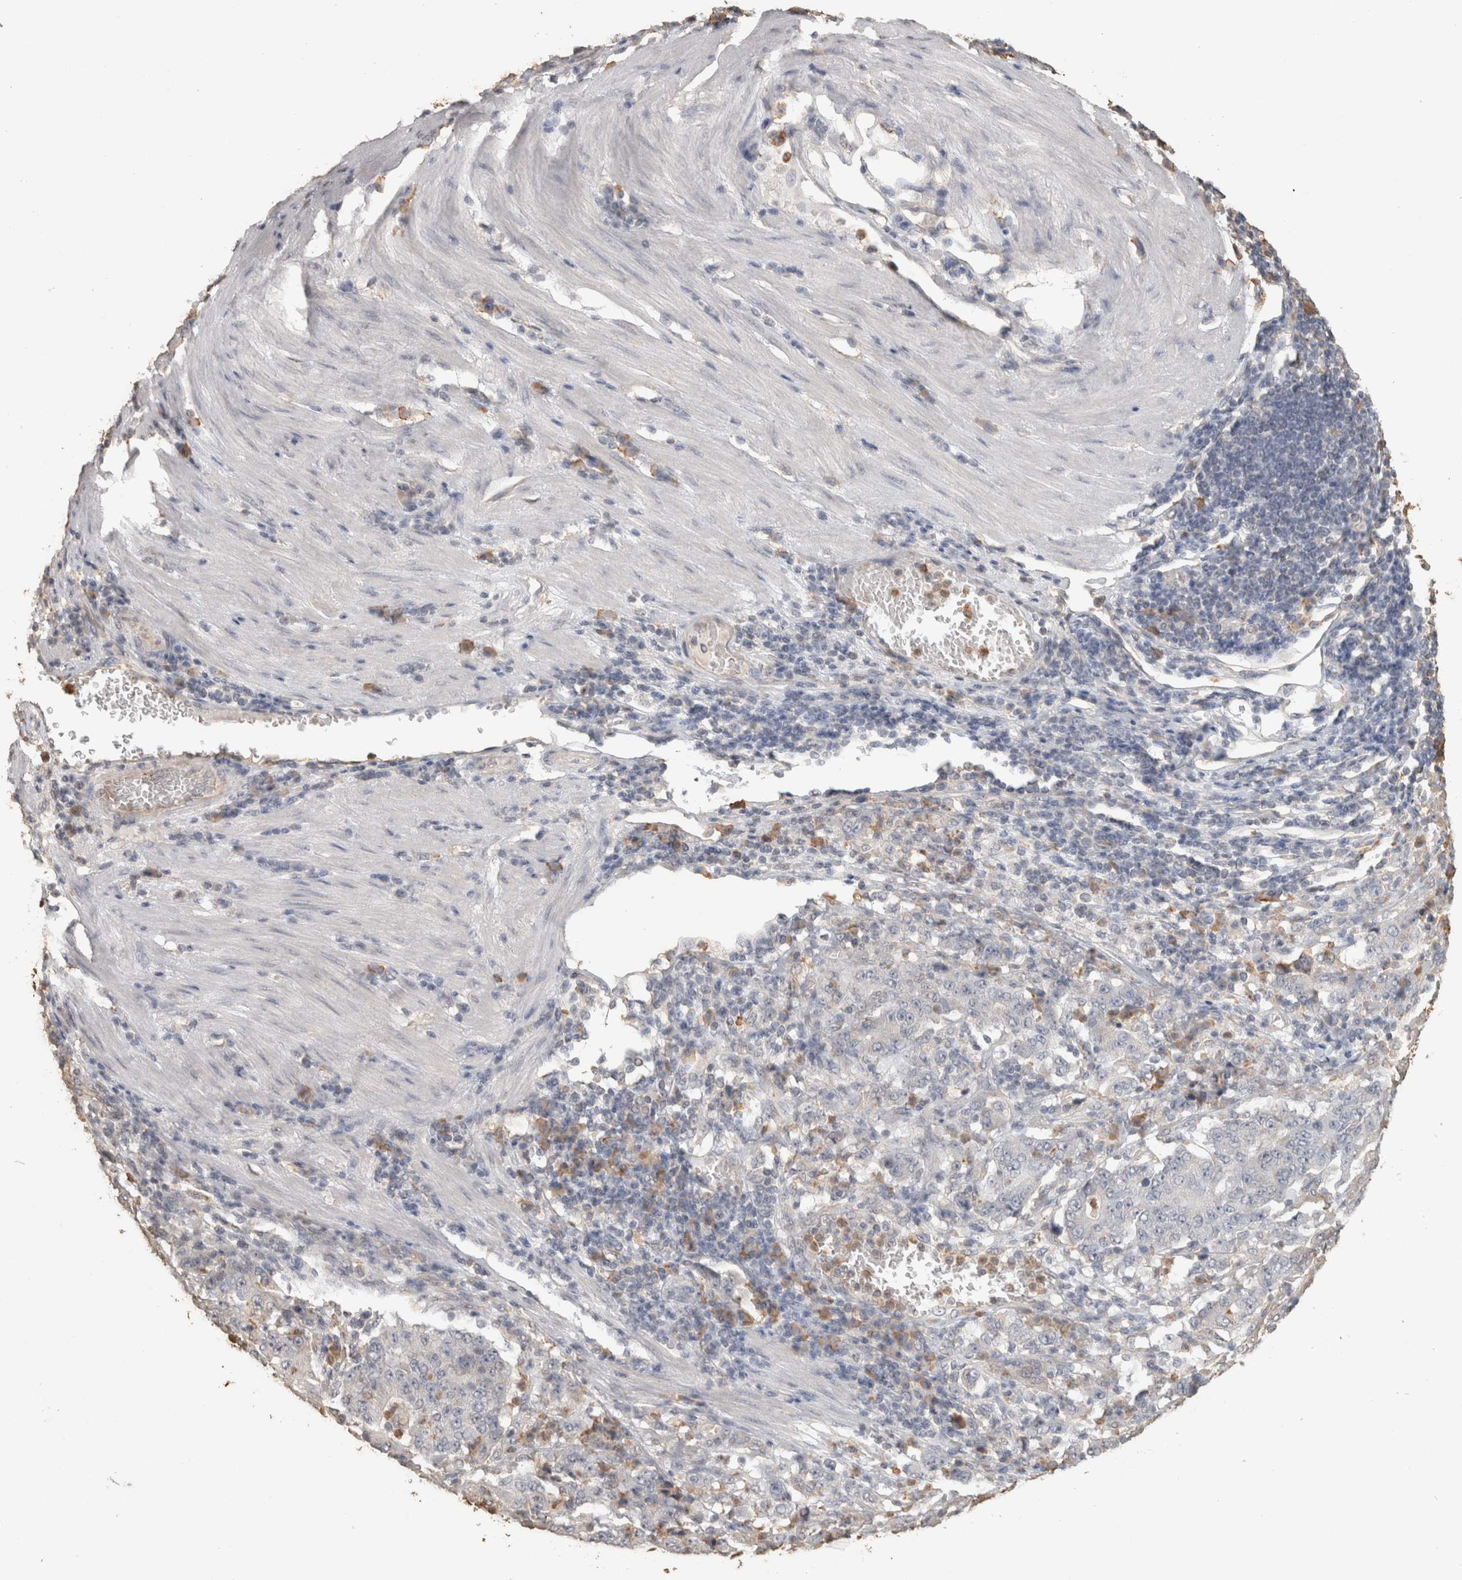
{"staining": {"intensity": "negative", "quantity": "none", "location": "none"}, "tissue": "stomach cancer", "cell_type": "Tumor cells", "image_type": "cancer", "snomed": [{"axis": "morphology", "description": "Normal tissue, NOS"}, {"axis": "morphology", "description": "Adenocarcinoma, NOS"}, {"axis": "topography", "description": "Stomach, upper"}, {"axis": "topography", "description": "Stomach"}], "caption": "High power microscopy image of an IHC photomicrograph of stomach cancer (adenocarcinoma), revealing no significant staining in tumor cells.", "gene": "REPS2", "patient": {"sex": "male", "age": 59}}